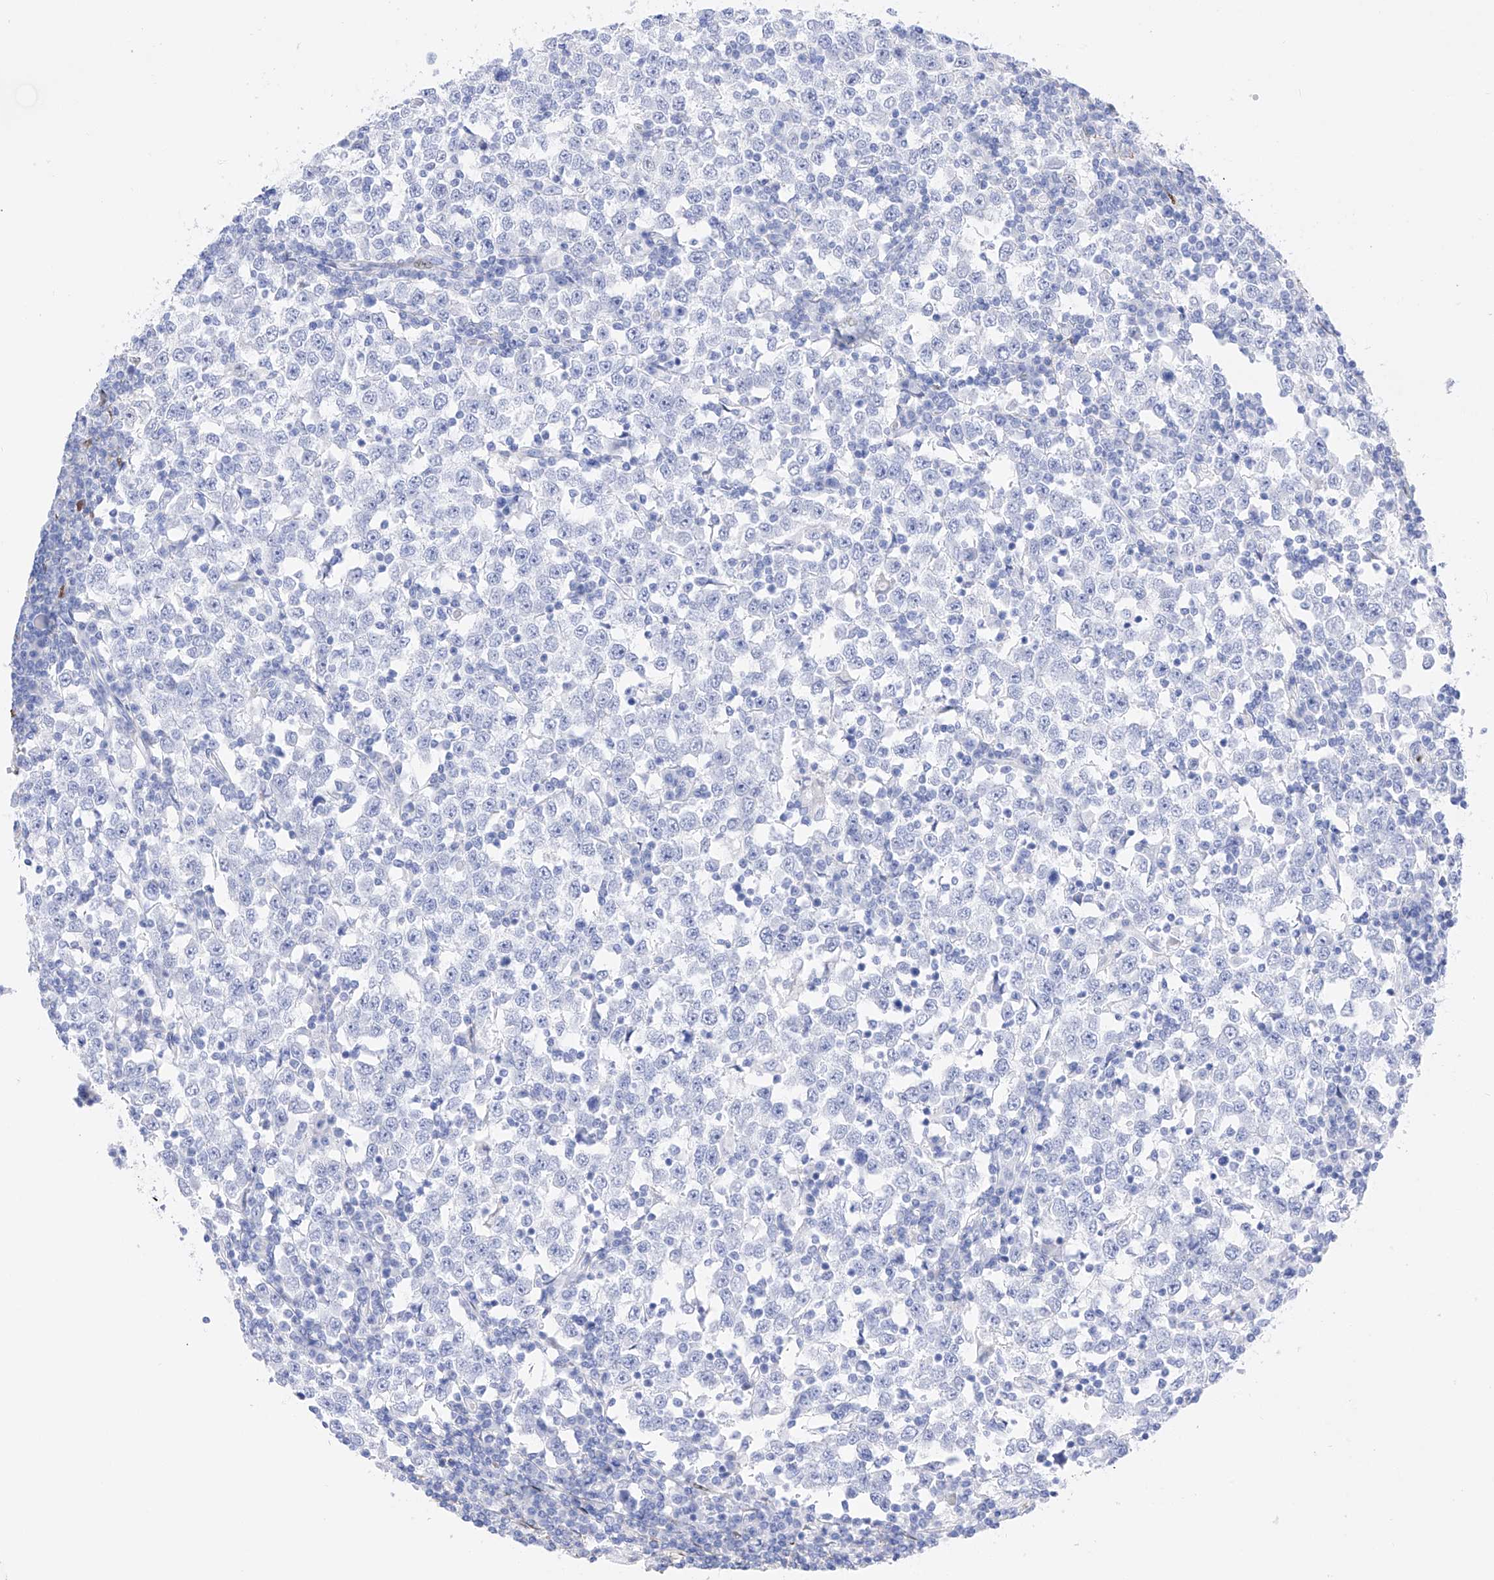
{"staining": {"intensity": "negative", "quantity": "none", "location": "none"}, "tissue": "testis cancer", "cell_type": "Tumor cells", "image_type": "cancer", "snomed": [{"axis": "morphology", "description": "Seminoma, NOS"}, {"axis": "topography", "description": "Testis"}], "caption": "This is an immunohistochemistry photomicrograph of testis seminoma. There is no expression in tumor cells.", "gene": "TRPC7", "patient": {"sex": "male", "age": 65}}